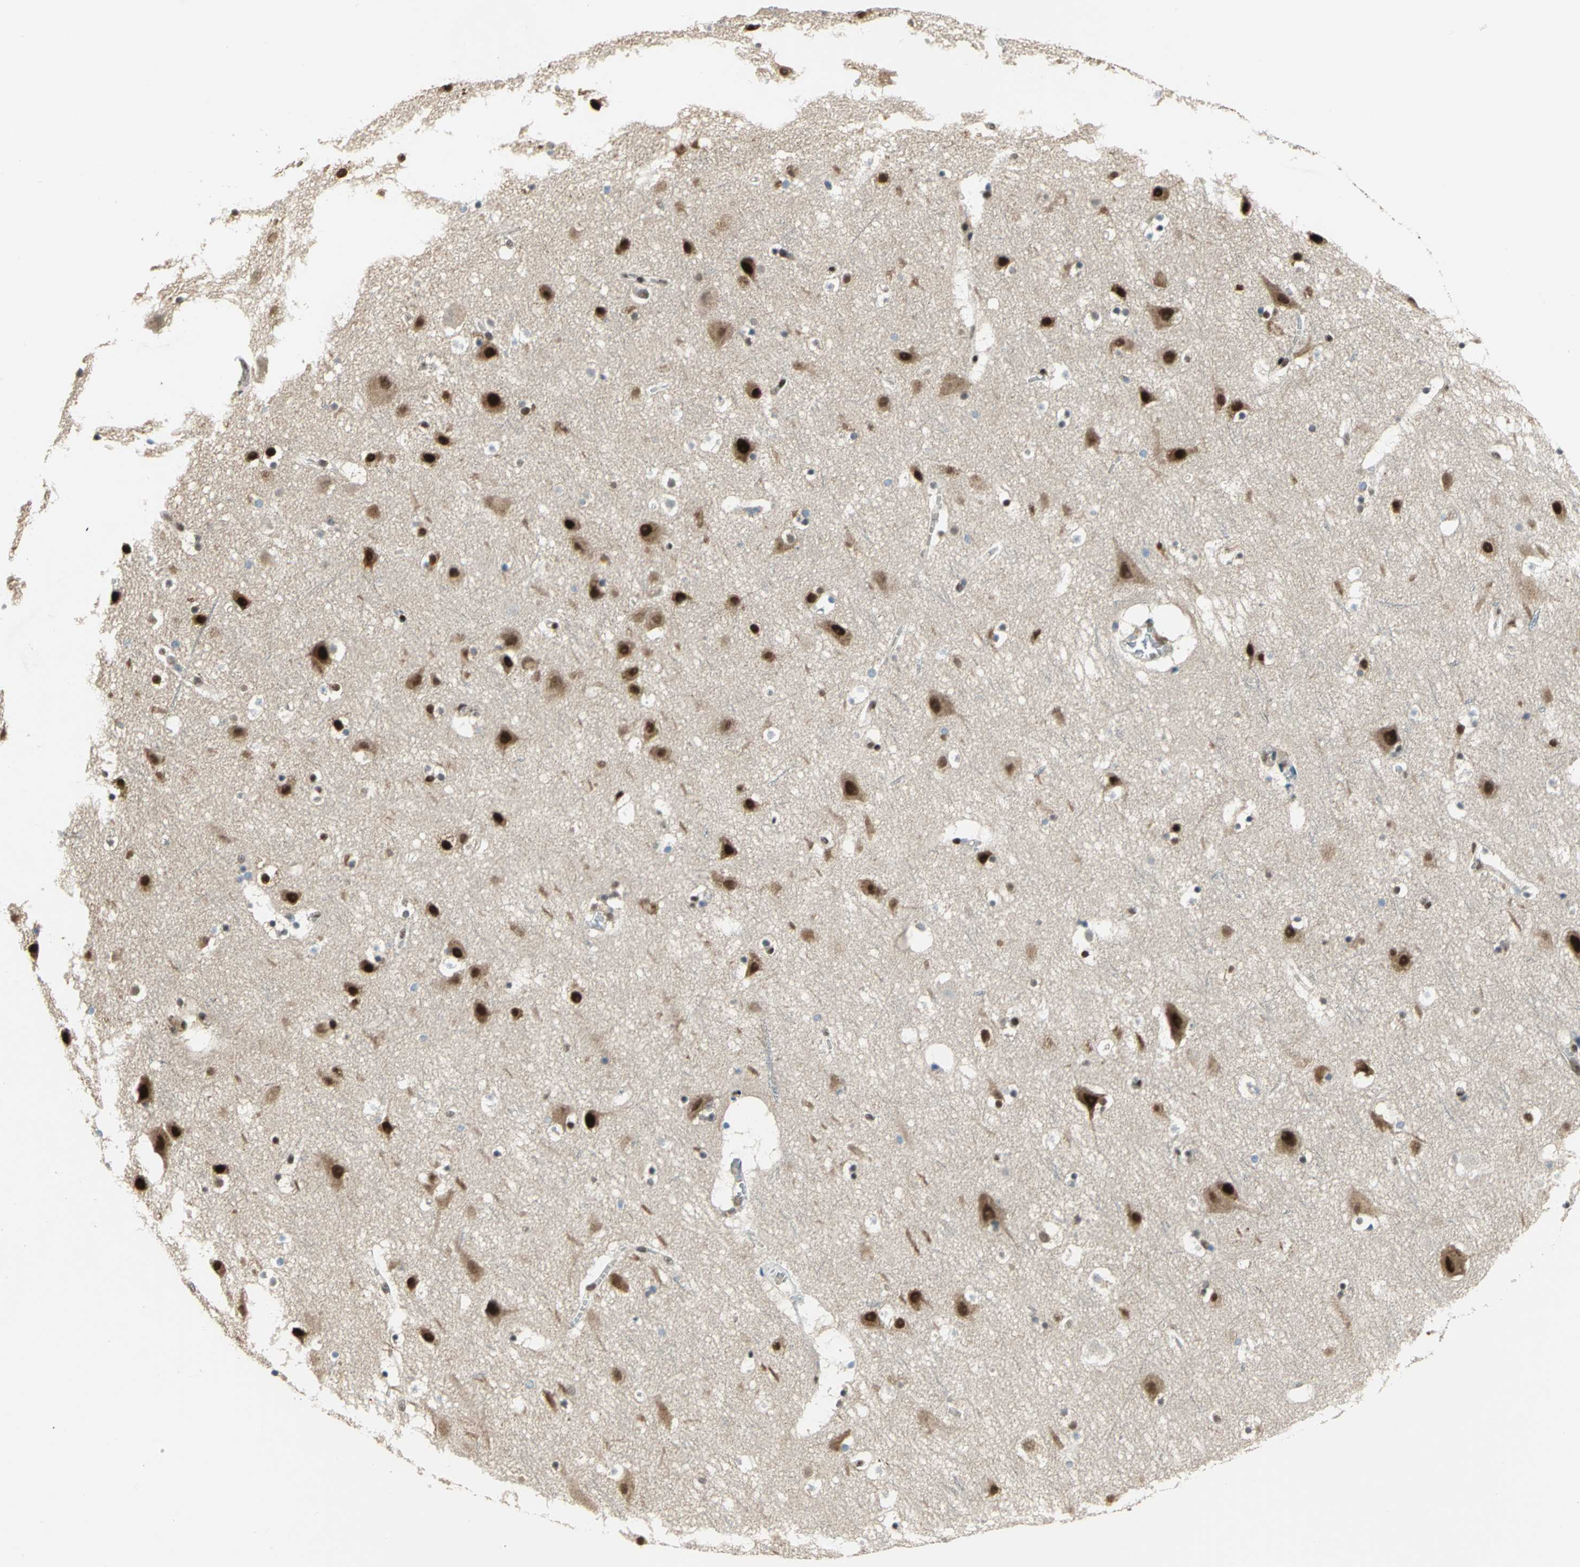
{"staining": {"intensity": "weak", "quantity": "25%-75%", "location": "nuclear"}, "tissue": "cerebral cortex", "cell_type": "Endothelial cells", "image_type": "normal", "snomed": [{"axis": "morphology", "description": "Normal tissue, NOS"}, {"axis": "topography", "description": "Cerebral cortex"}], "caption": "An image of cerebral cortex stained for a protein demonstrates weak nuclear brown staining in endothelial cells. The protein of interest is shown in brown color, while the nuclei are stained blue.", "gene": "RBFOX2", "patient": {"sex": "male", "age": 45}}